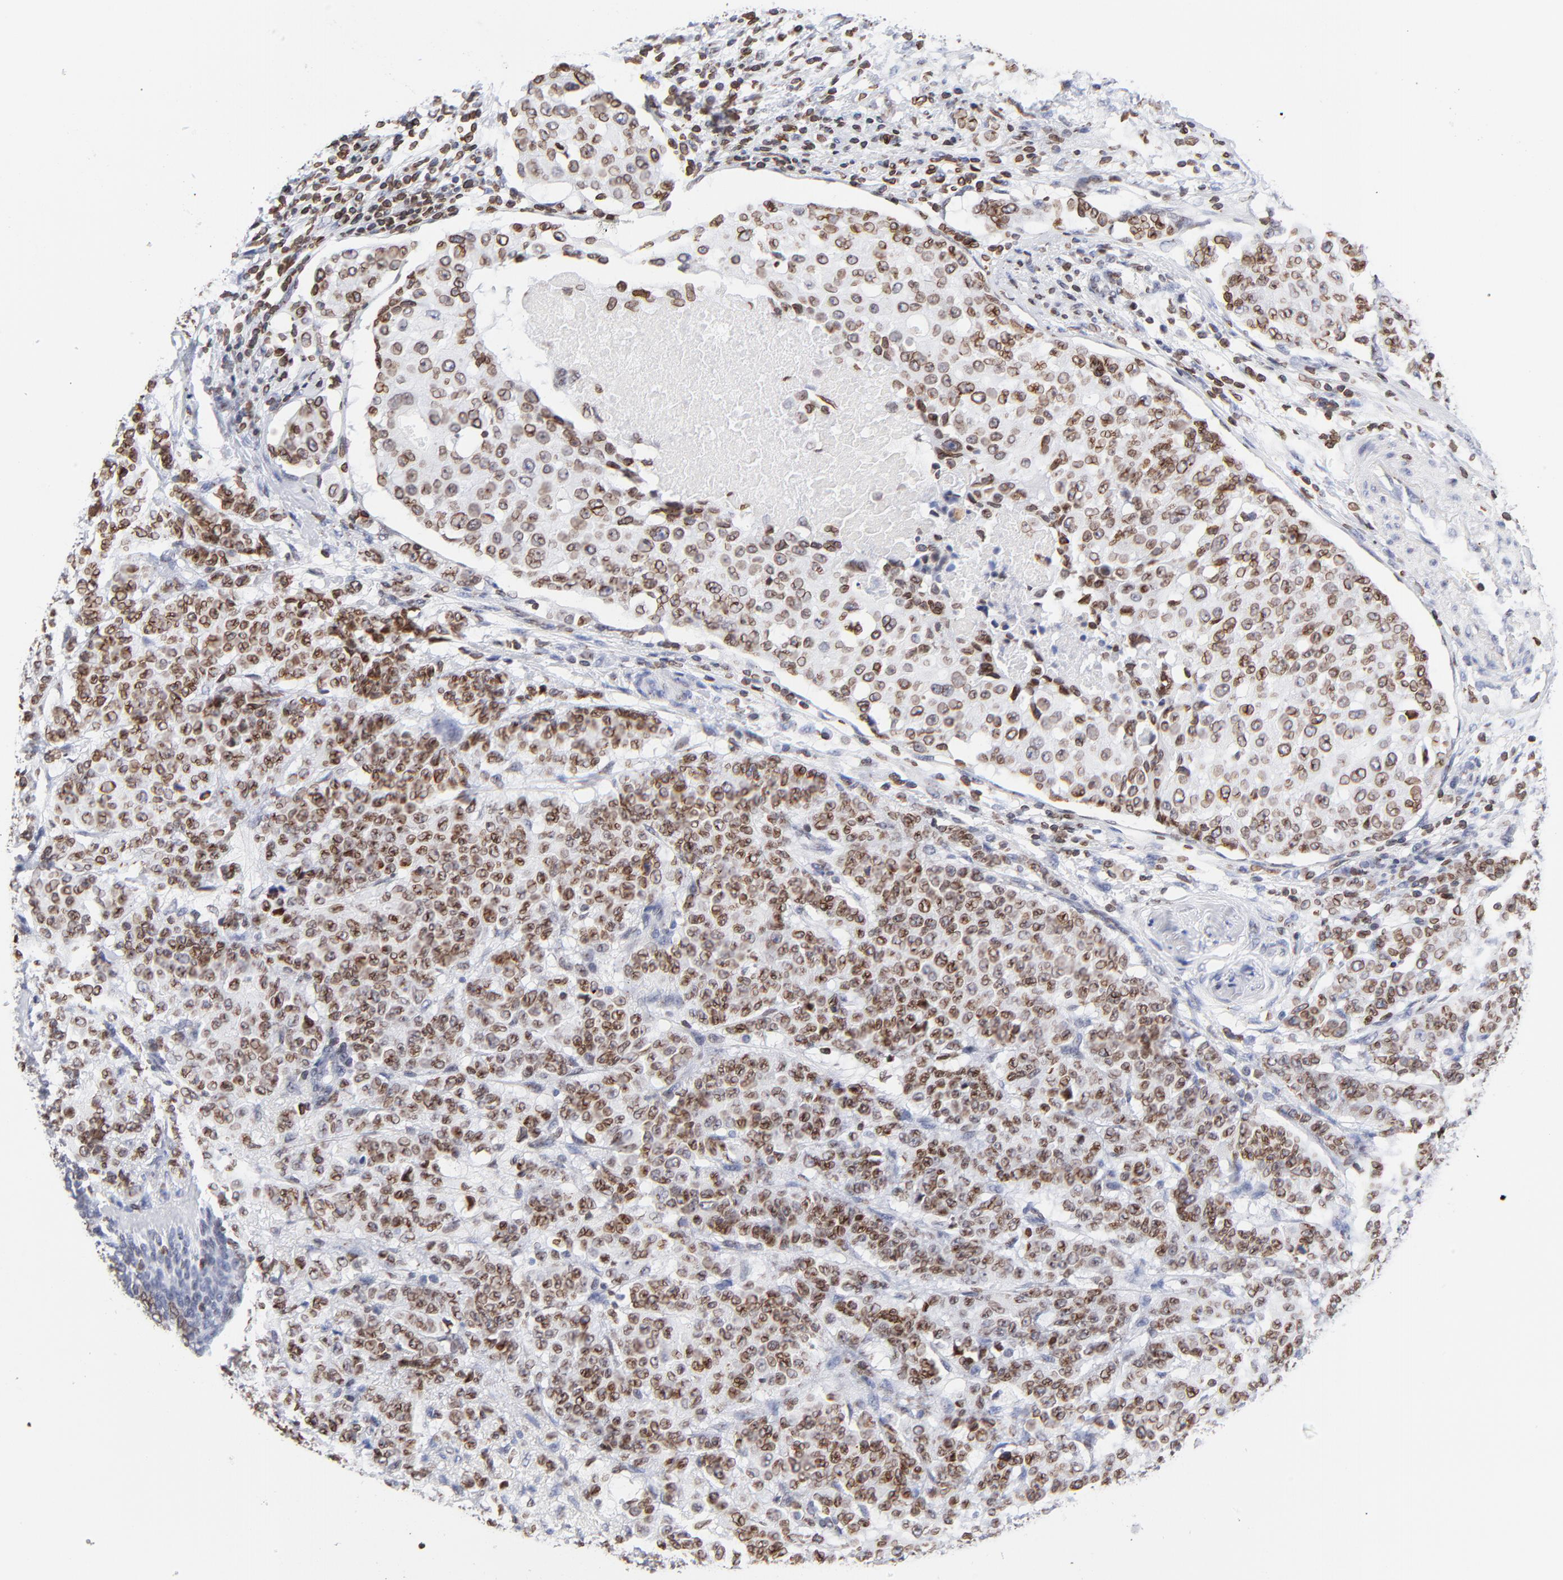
{"staining": {"intensity": "strong", "quantity": ">75%", "location": "cytoplasmic/membranous,nuclear"}, "tissue": "breast cancer", "cell_type": "Tumor cells", "image_type": "cancer", "snomed": [{"axis": "morphology", "description": "Duct carcinoma"}, {"axis": "topography", "description": "Breast"}], "caption": "Immunohistochemical staining of human breast cancer displays high levels of strong cytoplasmic/membranous and nuclear protein staining in about >75% of tumor cells.", "gene": "THAP7", "patient": {"sex": "female", "age": 40}}